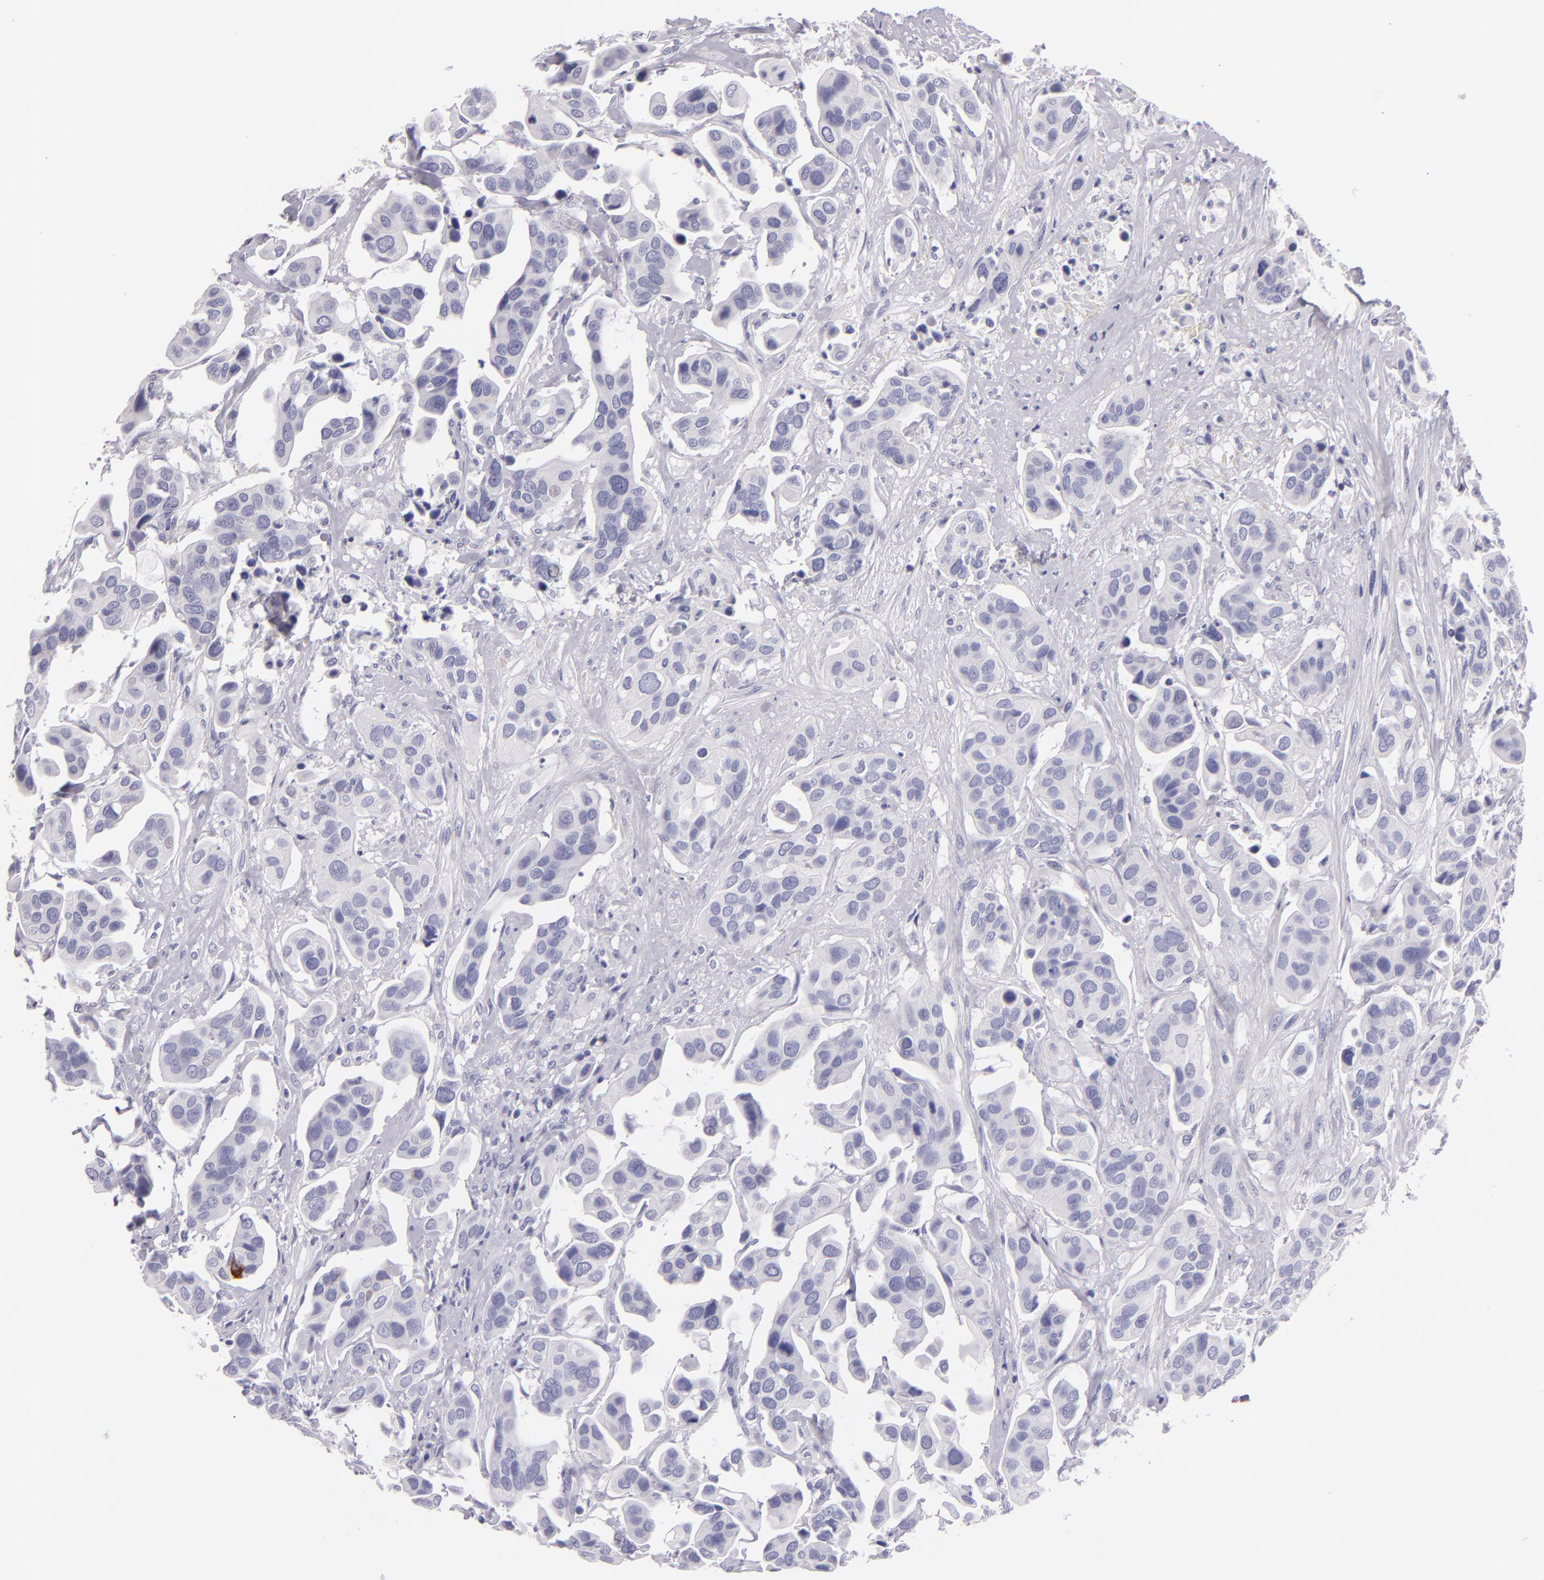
{"staining": {"intensity": "negative", "quantity": "none", "location": "none"}, "tissue": "urothelial cancer", "cell_type": "Tumor cells", "image_type": "cancer", "snomed": [{"axis": "morphology", "description": "Adenocarcinoma, NOS"}, {"axis": "topography", "description": "Urinary bladder"}], "caption": "Tumor cells are negative for protein expression in human adenocarcinoma.", "gene": "MUC5AC", "patient": {"sex": "male", "age": 61}}